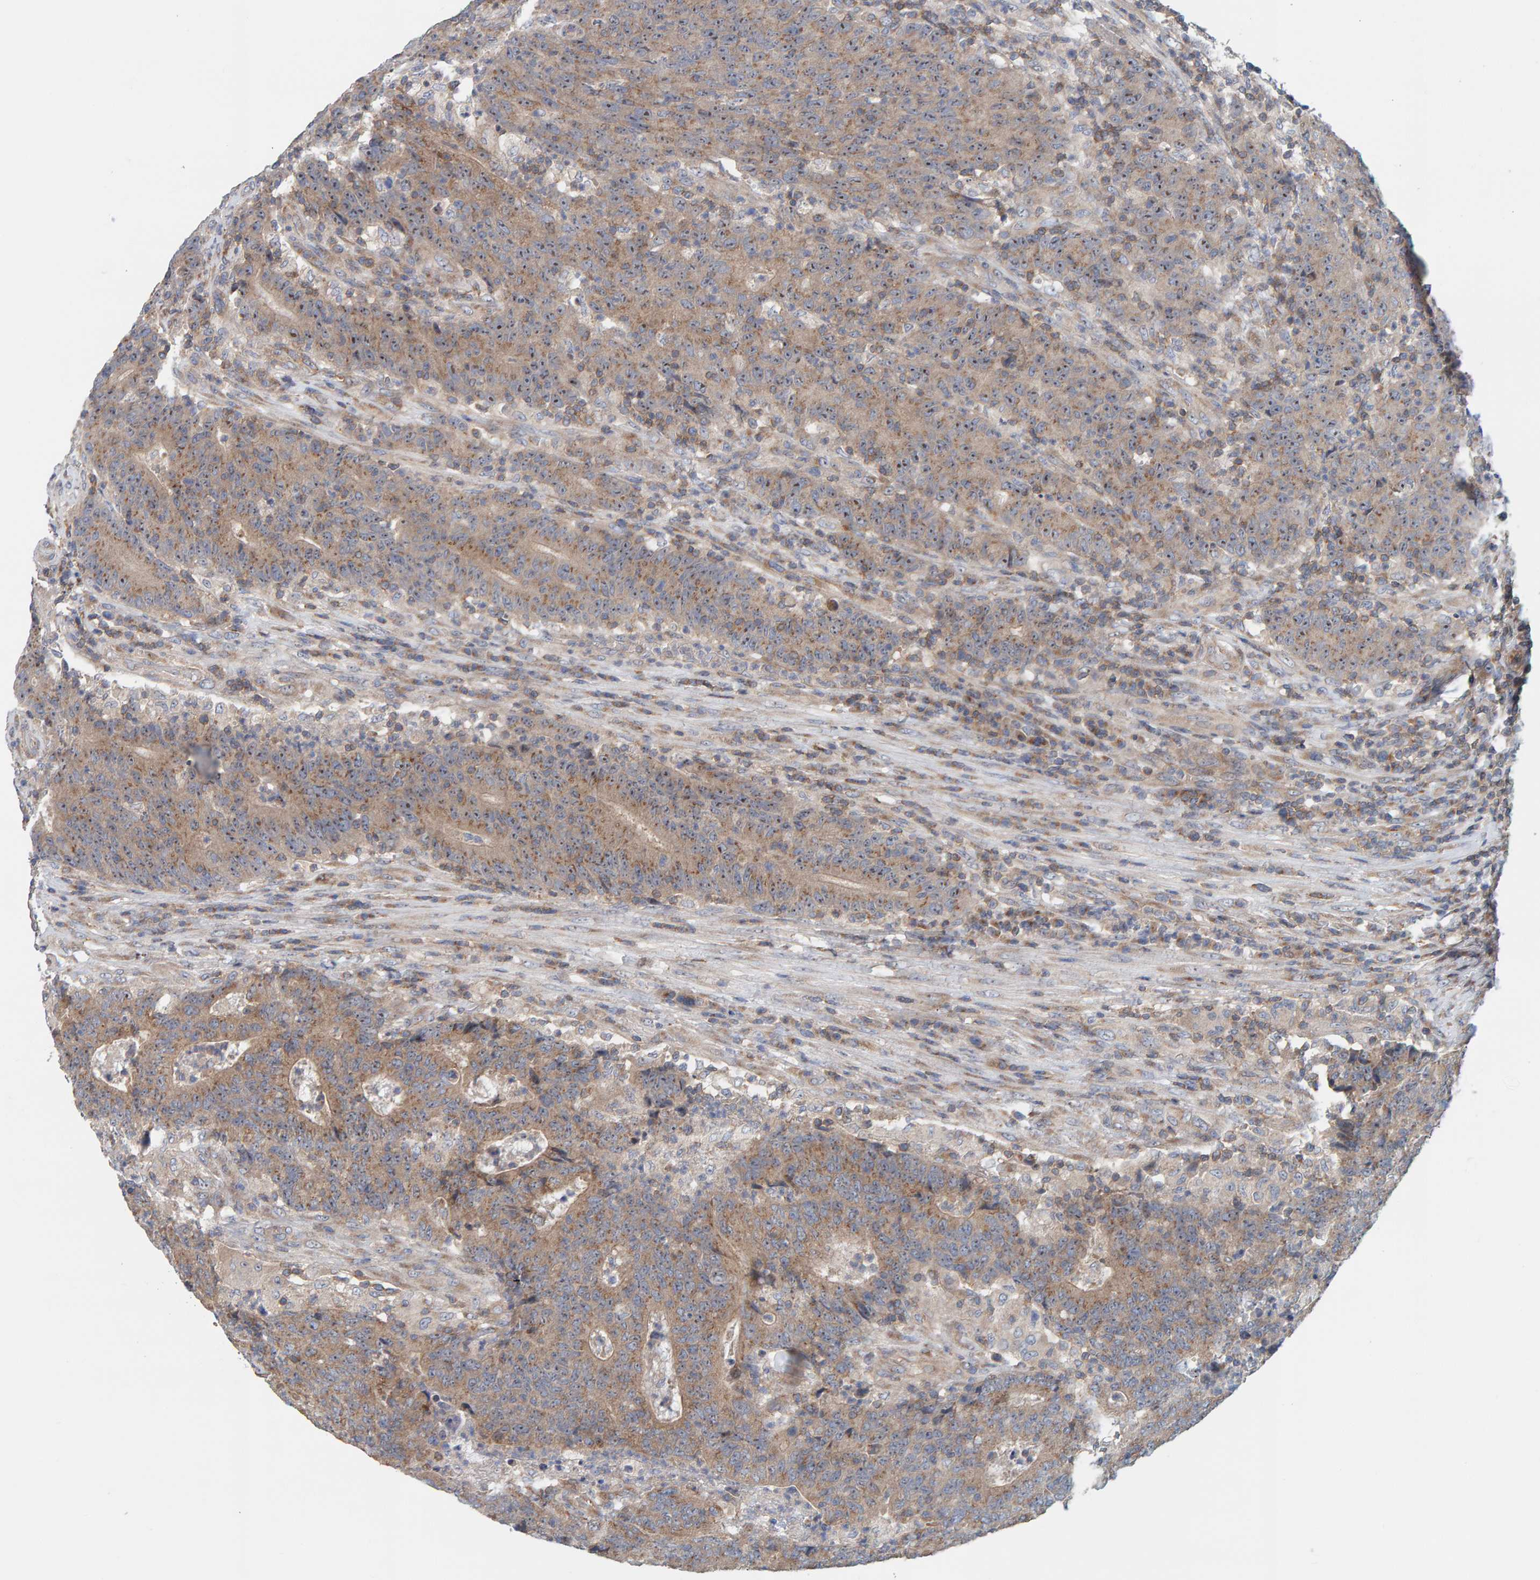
{"staining": {"intensity": "moderate", "quantity": ">75%", "location": "cytoplasmic/membranous"}, "tissue": "colorectal cancer", "cell_type": "Tumor cells", "image_type": "cancer", "snomed": [{"axis": "morphology", "description": "Normal tissue, NOS"}, {"axis": "morphology", "description": "Adenocarcinoma, NOS"}, {"axis": "topography", "description": "Colon"}], "caption": "Moderate cytoplasmic/membranous protein staining is identified in approximately >75% of tumor cells in adenocarcinoma (colorectal).", "gene": "CCM2", "patient": {"sex": "female", "age": 75}}